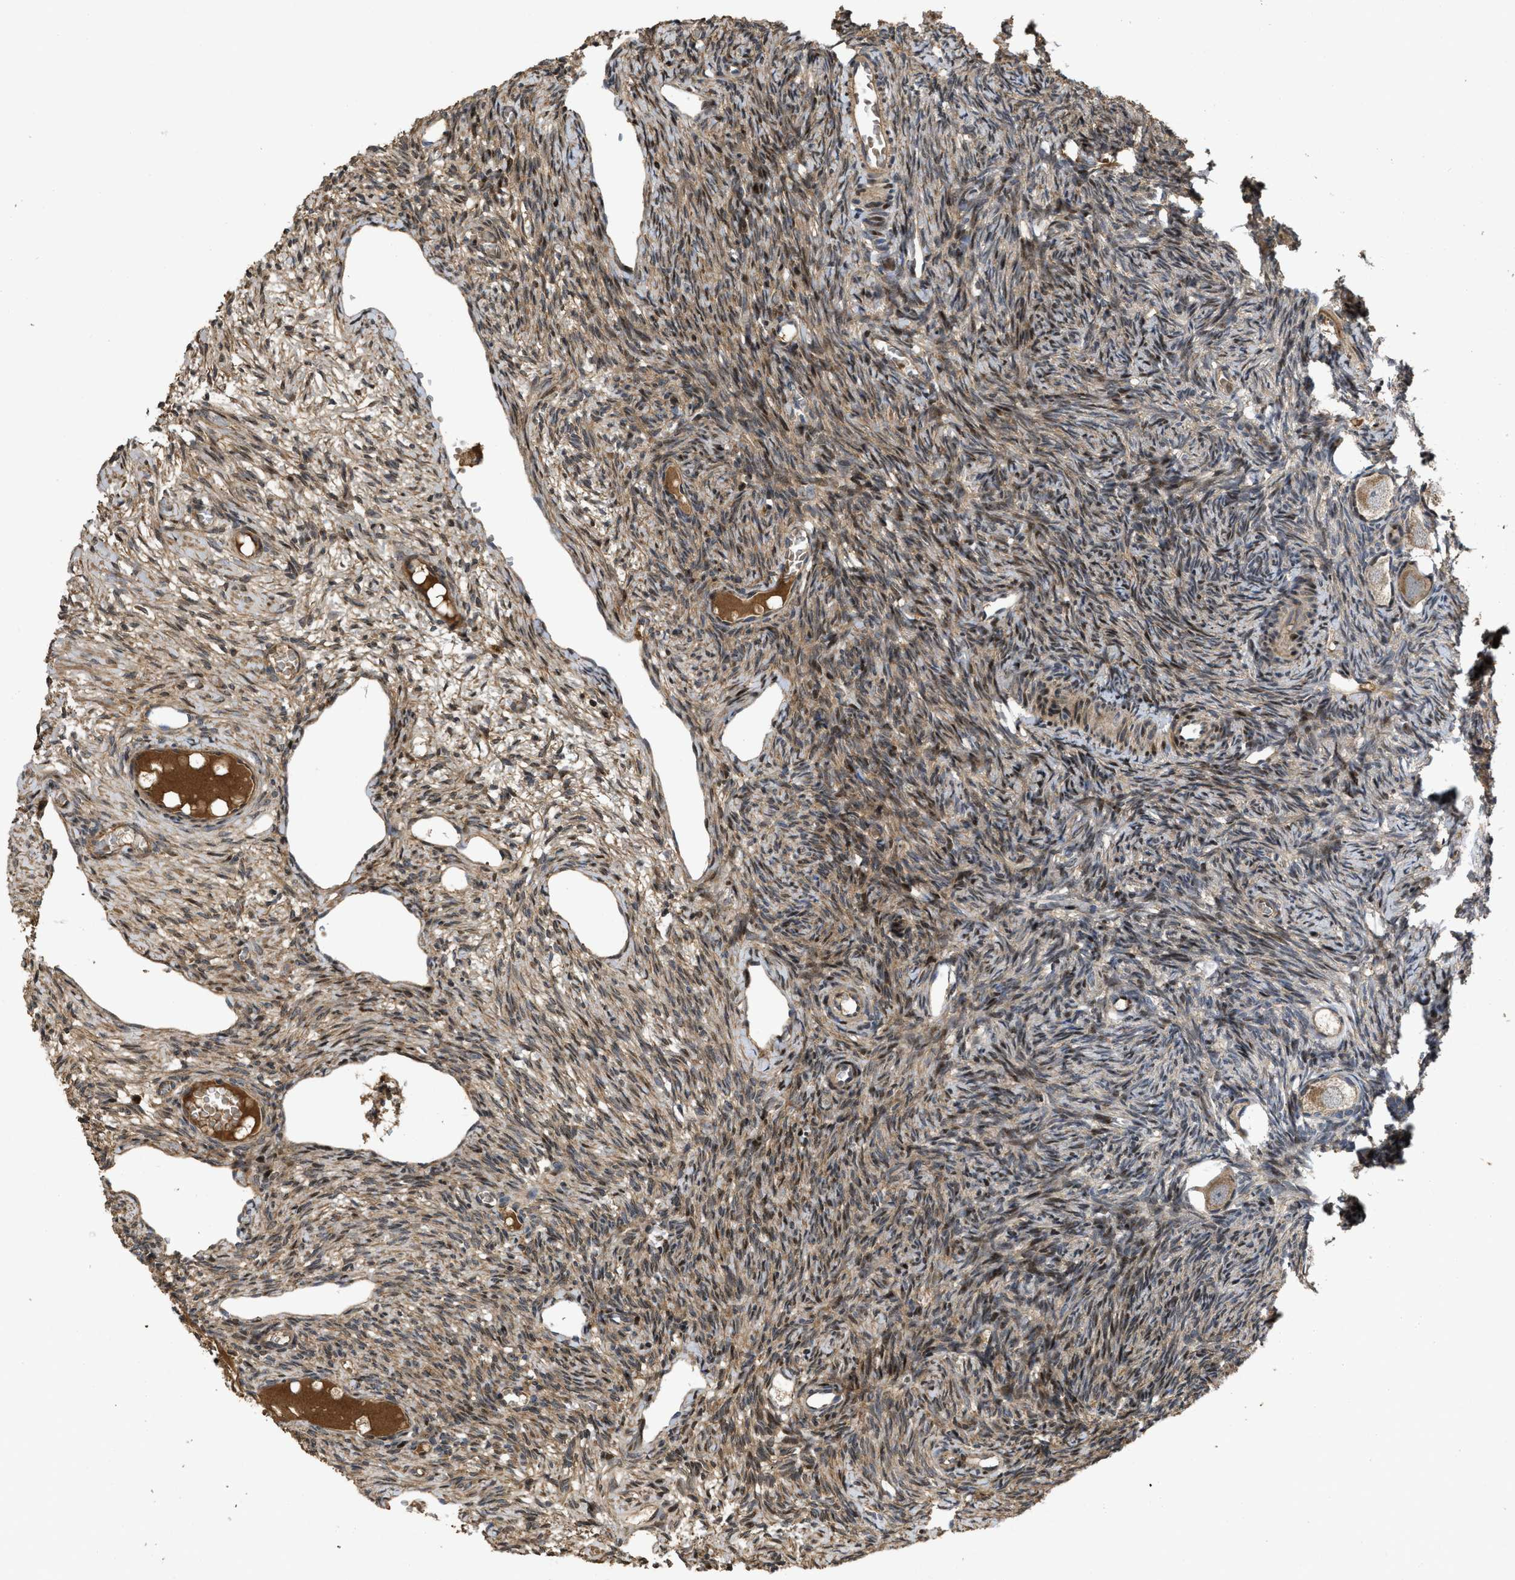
{"staining": {"intensity": "moderate", "quantity": ">75%", "location": "cytoplasmic/membranous"}, "tissue": "ovary", "cell_type": "Follicle cells", "image_type": "normal", "snomed": [{"axis": "morphology", "description": "Normal tissue, NOS"}, {"axis": "topography", "description": "Ovary"}], "caption": "Protein staining of unremarkable ovary displays moderate cytoplasmic/membranous positivity in about >75% of follicle cells. The staining was performed using DAB (3,3'-diaminobenzidine), with brown indicating positive protein expression. Nuclei are stained blue with hematoxylin.", "gene": "CBR3", "patient": {"sex": "female", "age": 27}}